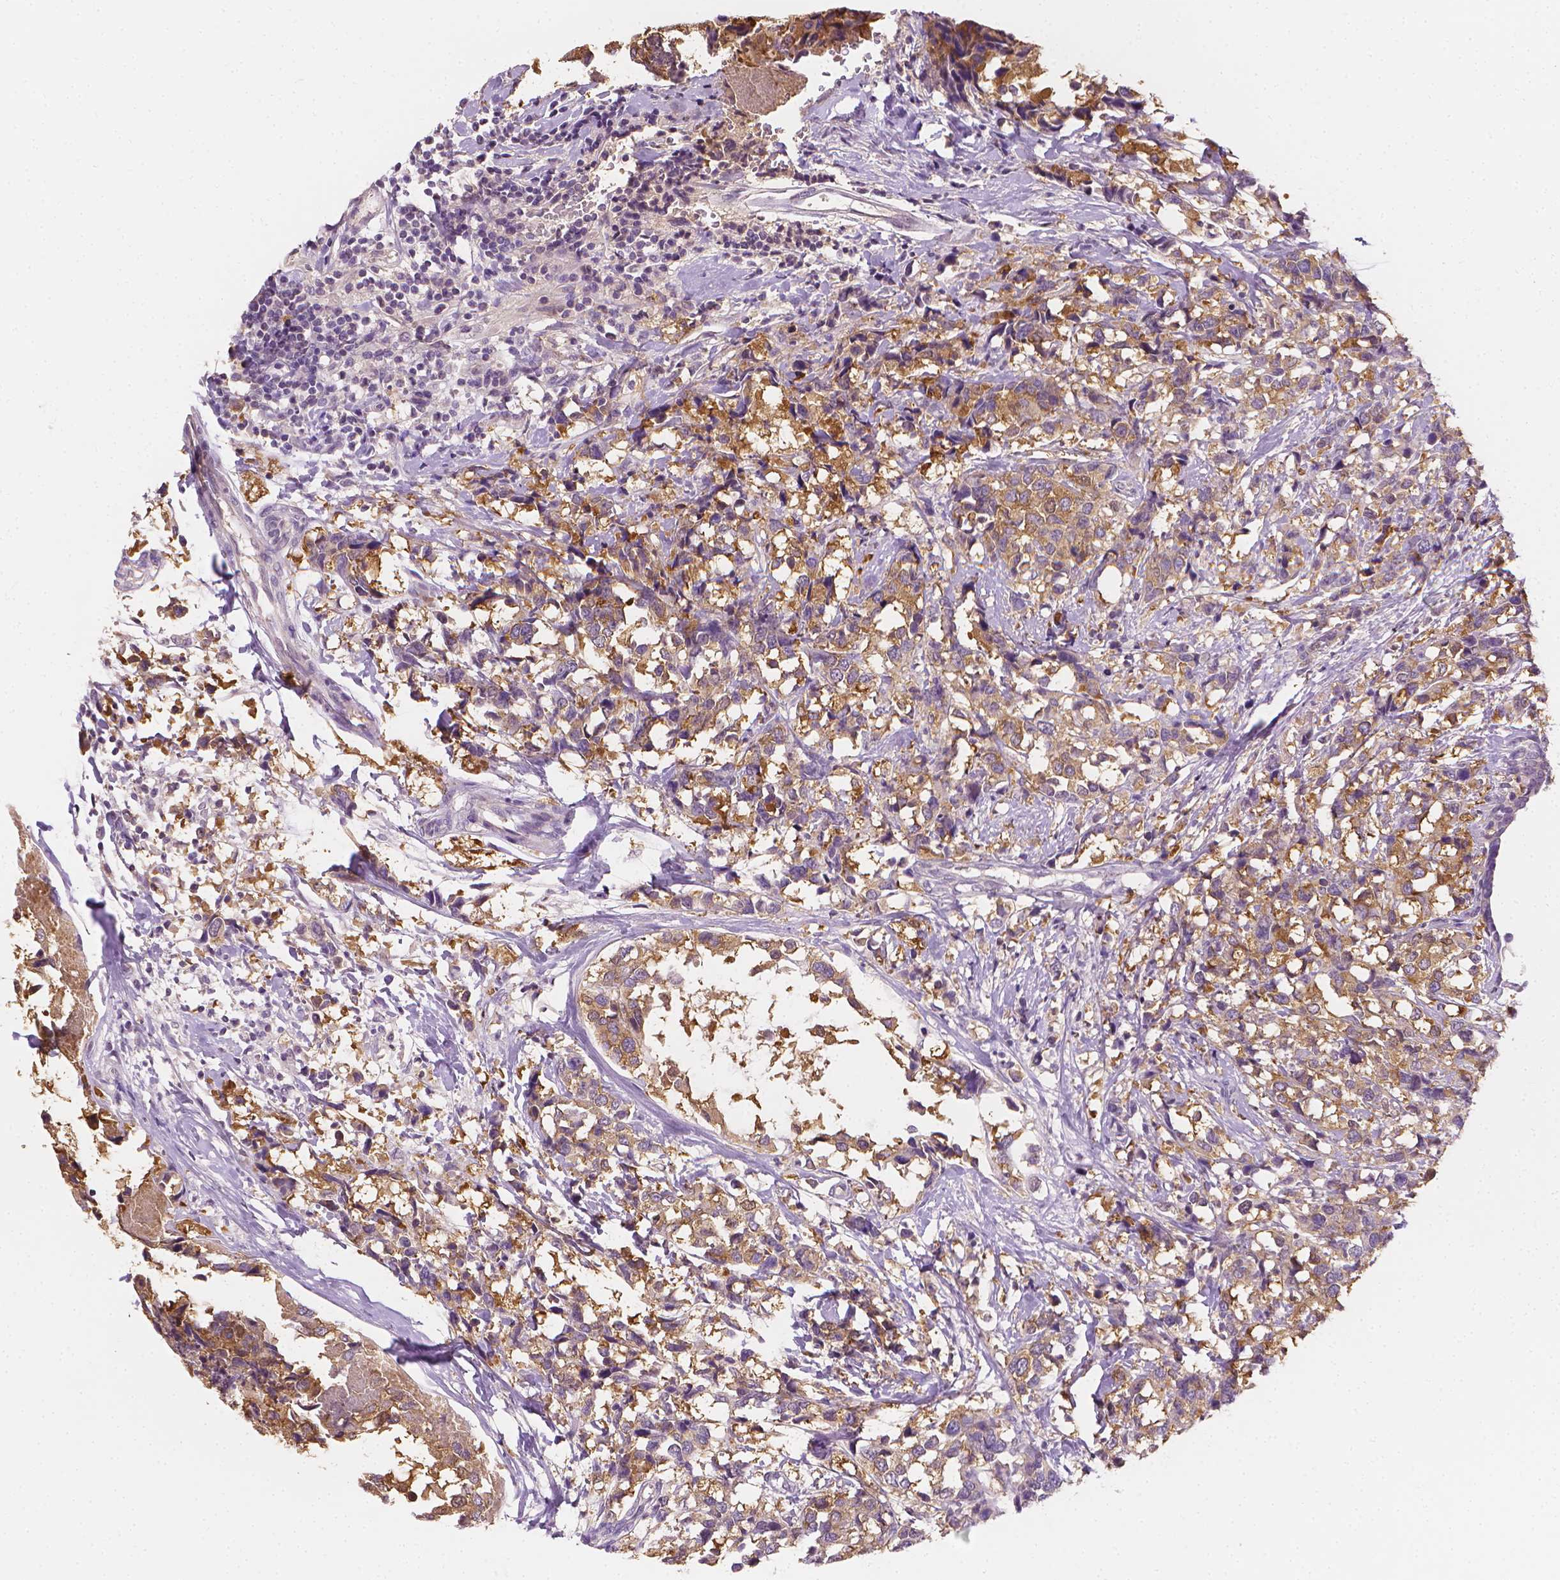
{"staining": {"intensity": "moderate", "quantity": ">75%", "location": "cytoplasmic/membranous"}, "tissue": "breast cancer", "cell_type": "Tumor cells", "image_type": "cancer", "snomed": [{"axis": "morphology", "description": "Lobular carcinoma"}, {"axis": "topography", "description": "Breast"}], "caption": "The immunohistochemical stain labels moderate cytoplasmic/membranous expression in tumor cells of lobular carcinoma (breast) tissue.", "gene": "FASN", "patient": {"sex": "female", "age": 59}}